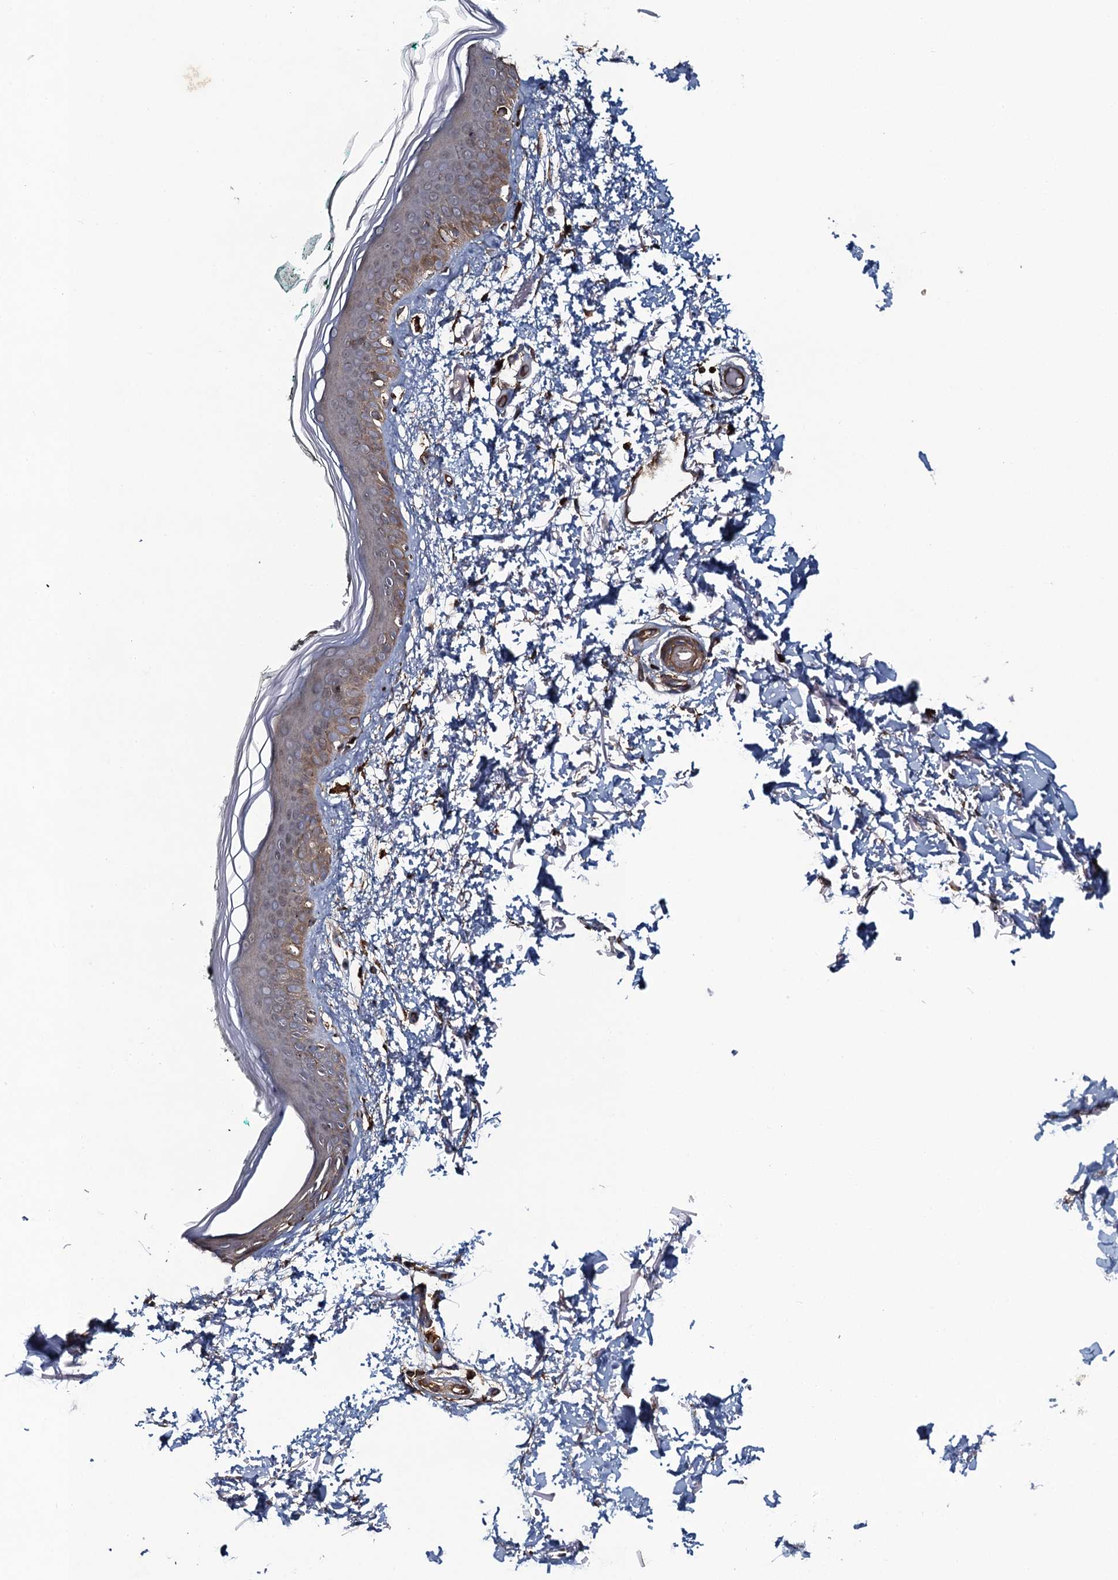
{"staining": {"intensity": "moderate", "quantity": ">75%", "location": "cytoplasmic/membranous"}, "tissue": "skin", "cell_type": "Fibroblasts", "image_type": "normal", "snomed": [{"axis": "morphology", "description": "Normal tissue, NOS"}, {"axis": "topography", "description": "Skin"}], "caption": "Immunohistochemical staining of unremarkable human skin exhibits >75% levels of moderate cytoplasmic/membranous protein expression in about >75% of fibroblasts. (Brightfield microscopy of DAB IHC at high magnification).", "gene": "VWA8", "patient": {"sex": "male", "age": 62}}